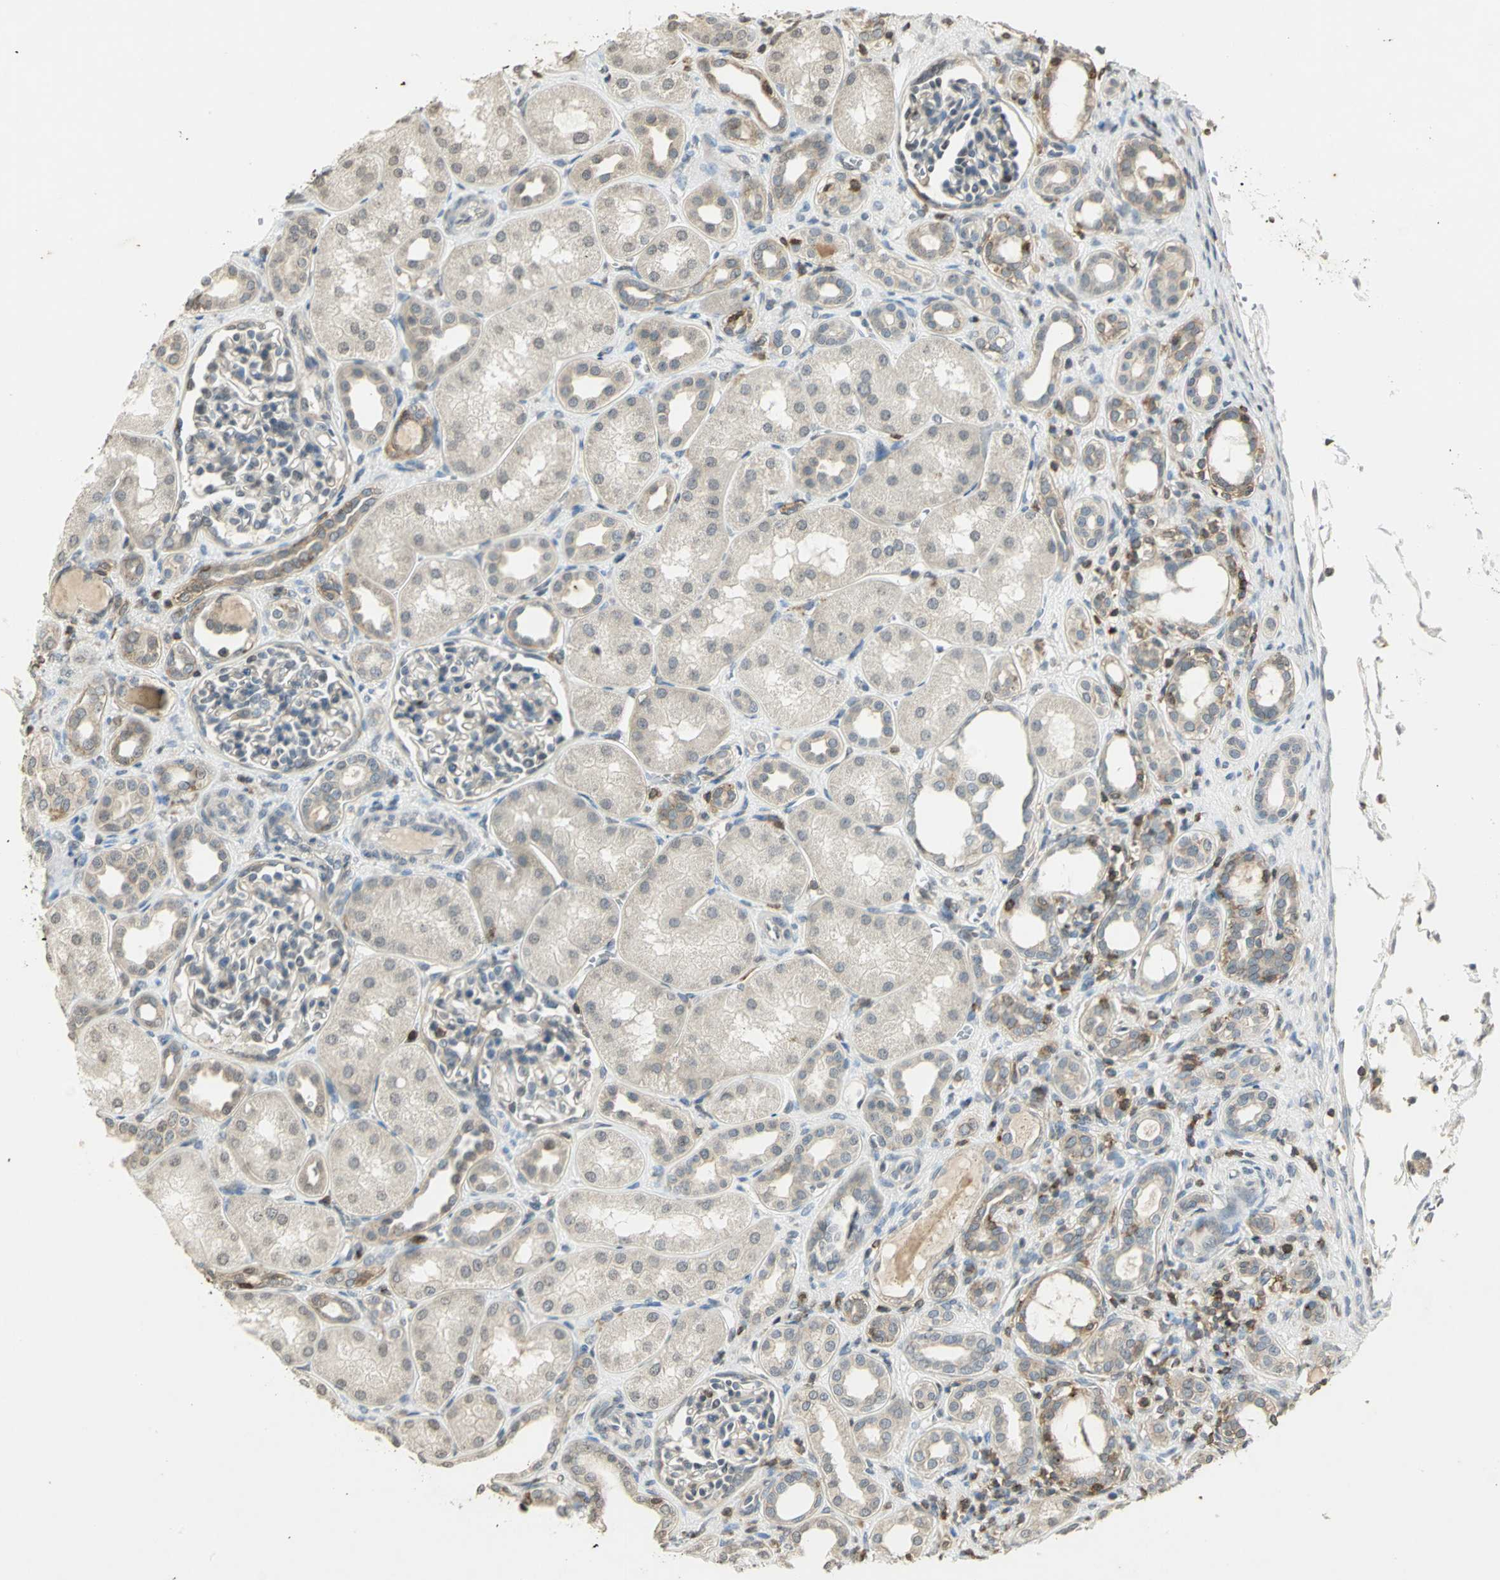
{"staining": {"intensity": "negative", "quantity": "none", "location": "none"}, "tissue": "kidney", "cell_type": "Cells in glomeruli", "image_type": "normal", "snomed": [{"axis": "morphology", "description": "Normal tissue, NOS"}, {"axis": "topography", "description": "Kidney"}], "caption": "DAB immunohistochemical staining of unremarkable kidney reveals no significant expression in cells in glomeruli.", "gene": "IL16", "patient": {"sex": "male", "age": 7}}